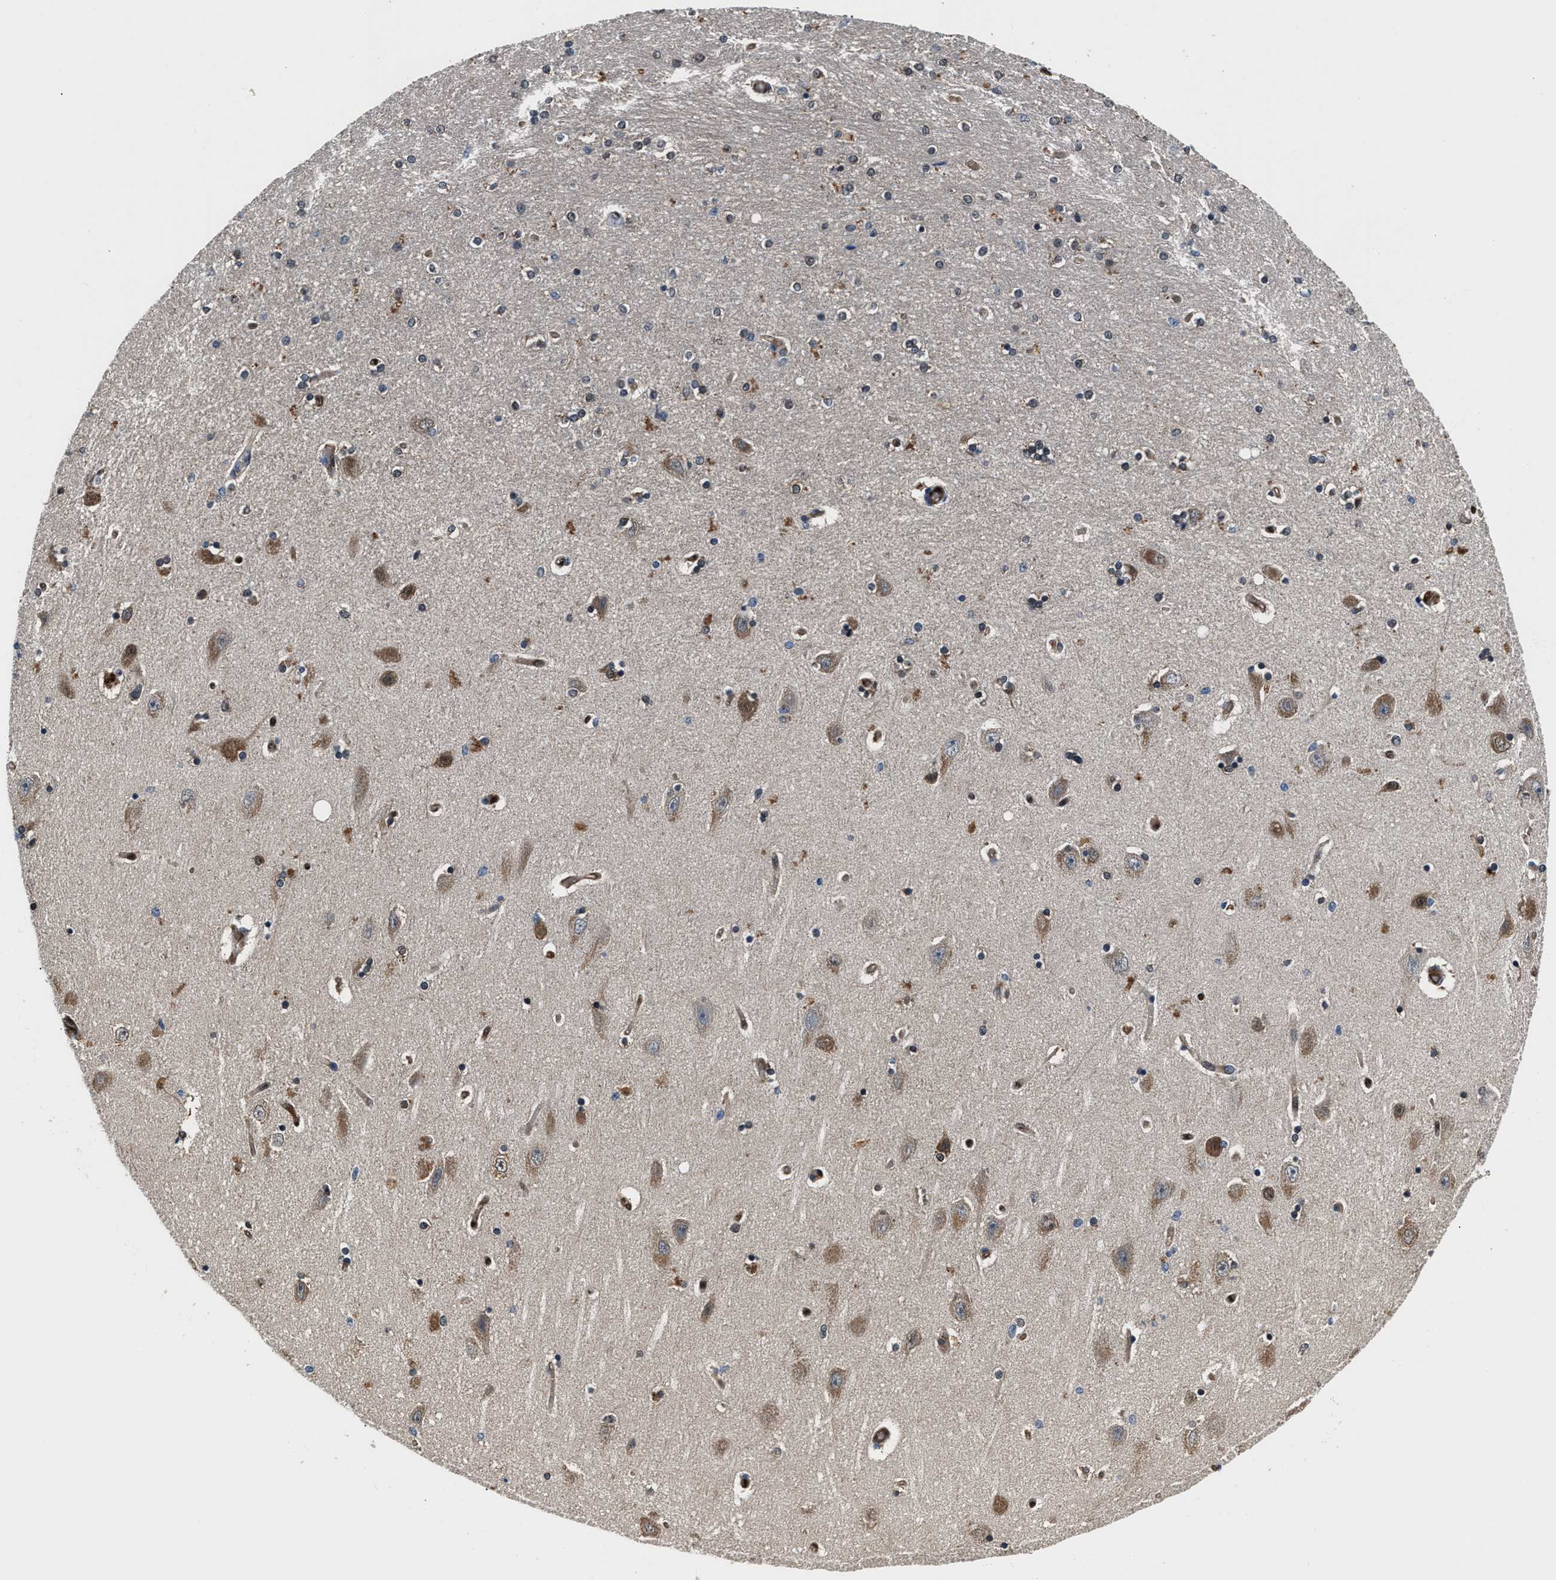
{"staining": {"intensity": "moderate", "quantity": "<25%", "location": "nuclear"}, "tissue": "hippocampus", "cell_type": "Glial cells", "image_type": "normal", "snomed": [{"axis": "morphology", "description": "Normal tissue, NOS"}, {"axis": "topography", "description": "Hippocampus"}], "caption": "An IHC photomicrograph of unremarkable tissue is shown. Protein staining in brown highlights moderate nuclear positivity in hippocampus within glial cells.", "gene": "PPA1", "patient": {"sex": "female", "age": 54}}